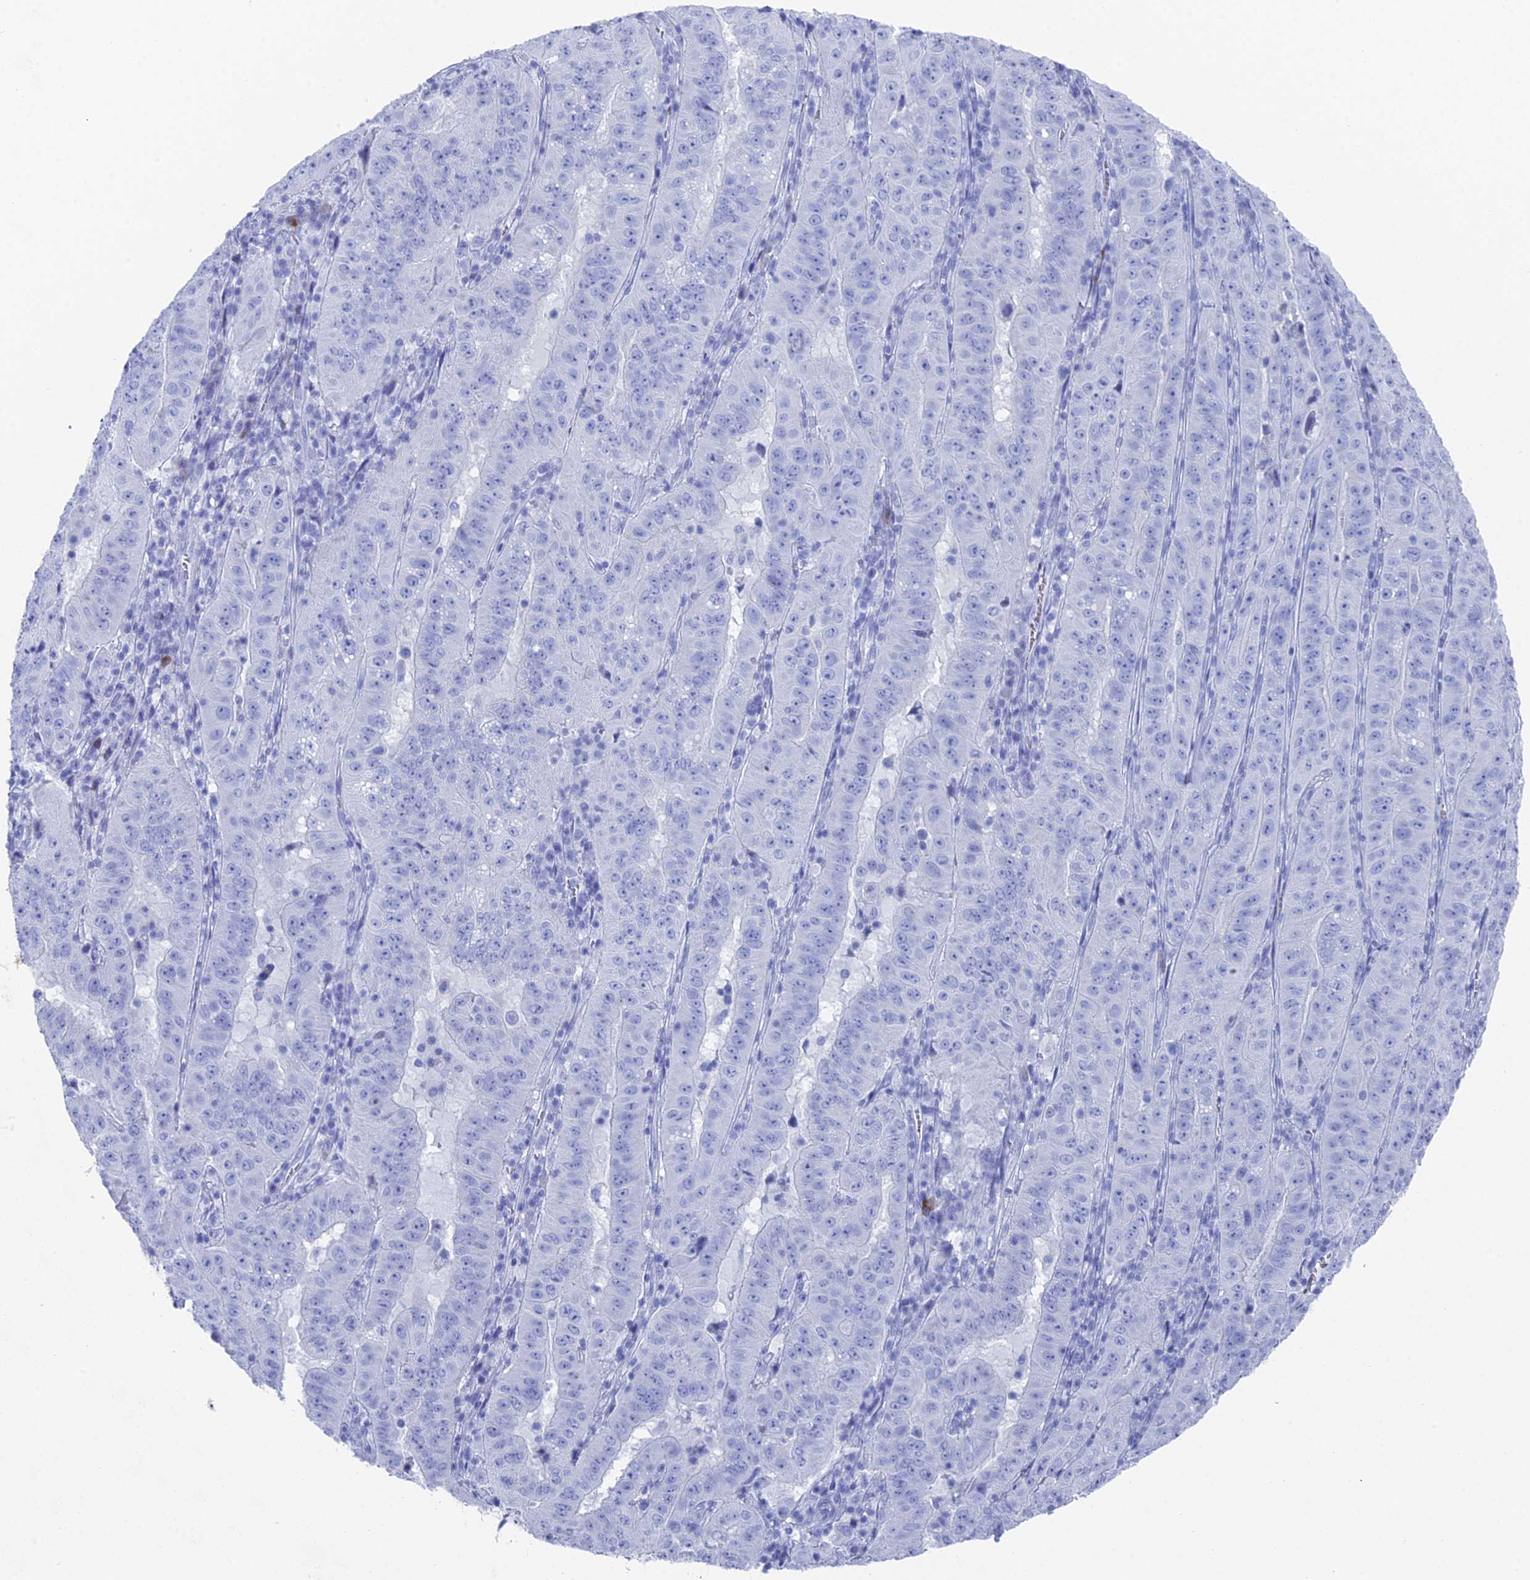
{"staining": {"intensity": "negative", "quantity": "none", "location": "none"}, "tissue": "pancreatic cancer", "cell_type": "Tumor cells", "image_type": "cancer", "snomed": [{"axis": "morphology", "description": "Adenocarcinoma, NOS"}, {"axis": "topography", "description": "Pancreas"}], "caption": "Immunohistochemistry (IHC) of adenocarcinoma (pancreatic) shows no positivity in tumor cells.", "gene": "ENPP3", "patient": {"sex": "male", "age": 63}}